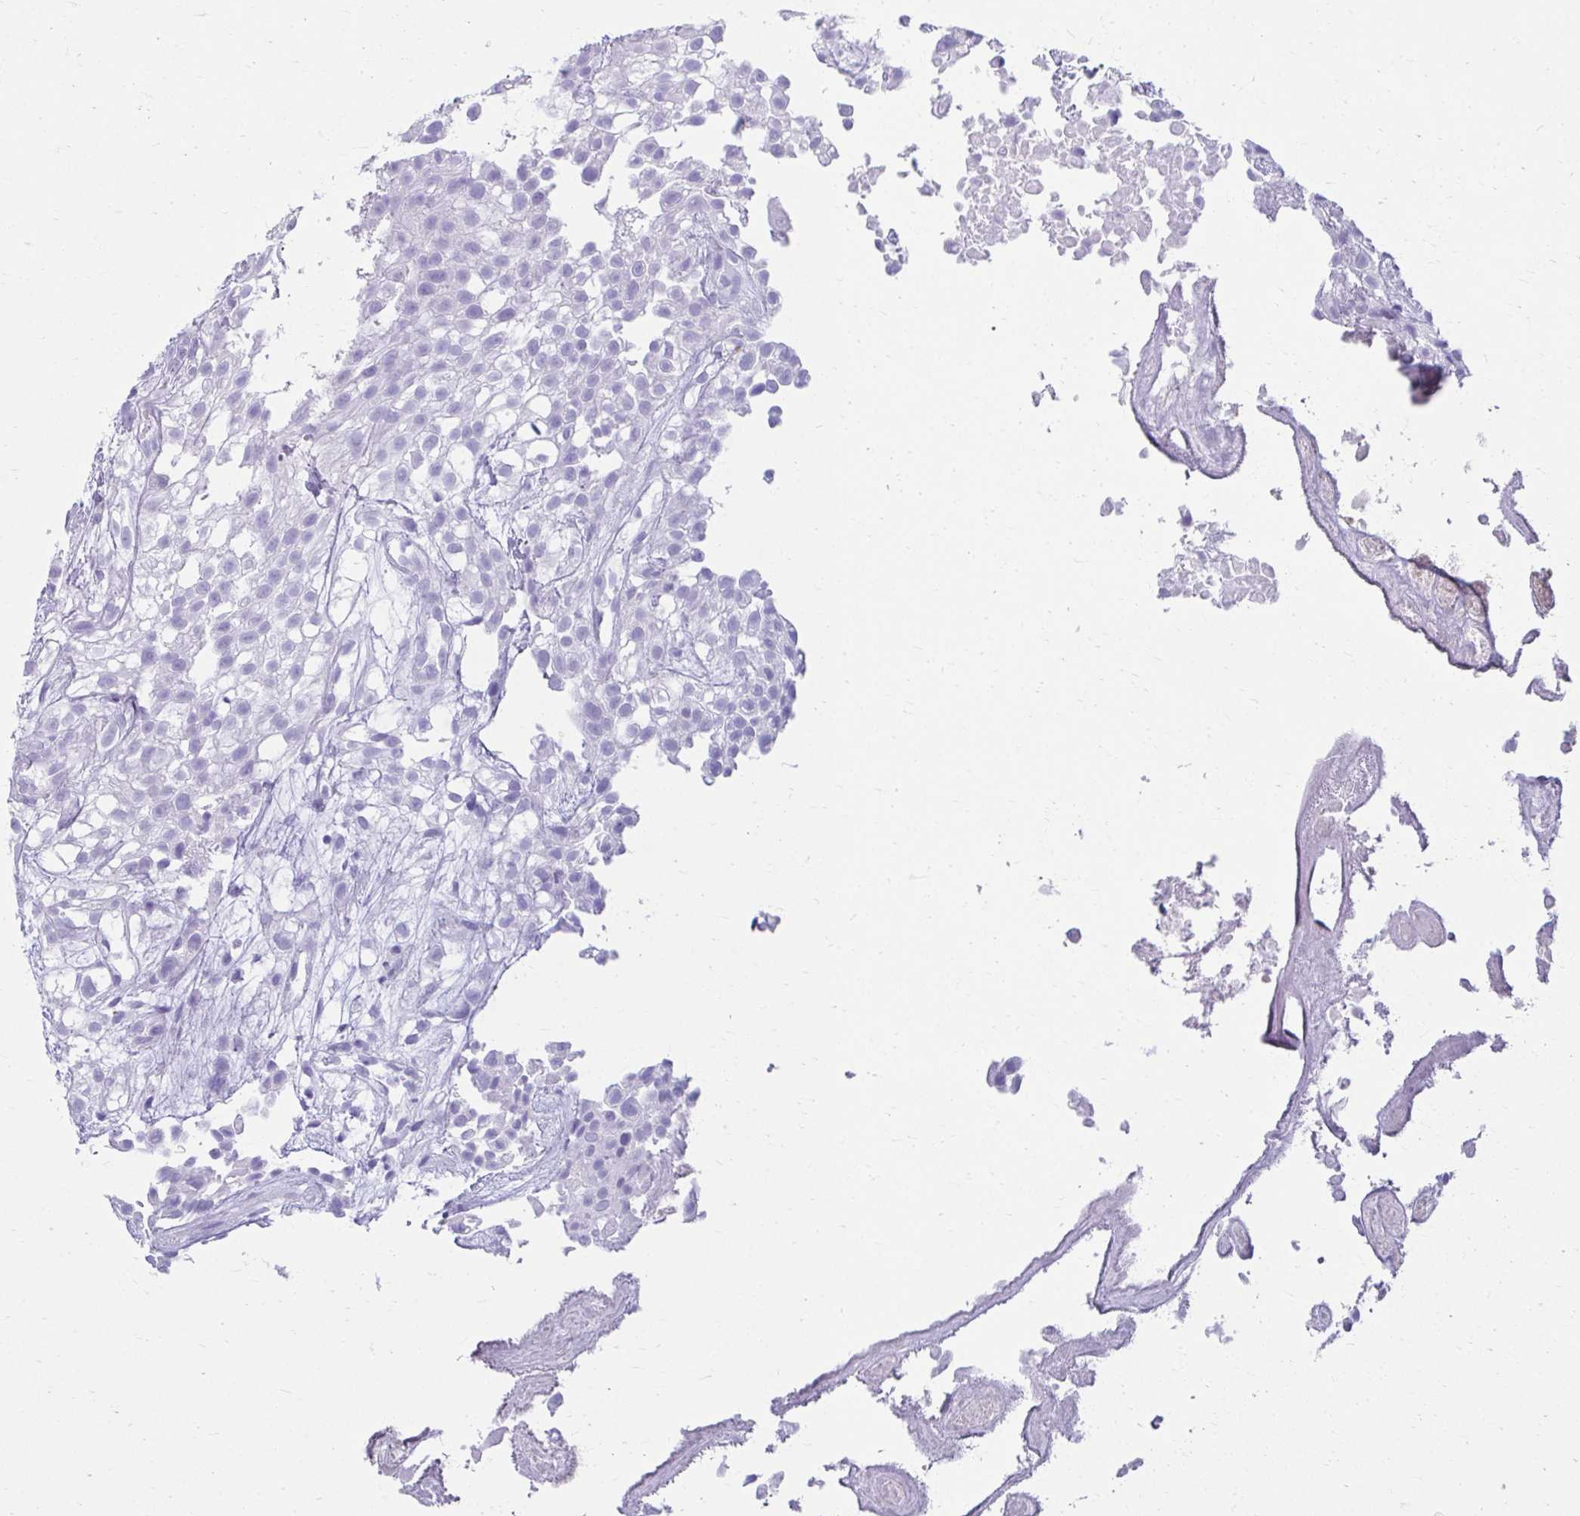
{"staining": {"intensity": "negative", "quantity": "none", "location": "none"}, "tissue": "urothelial cancer", "cell_type": "Tumor cells", "image_type": "cancer", "snomed": [{"axis": "morphology", "description": "Urothelial carcinoma, High grade"}, {"axis": "topography", "description": "Urinary bladder"}], "caption": "Tumor cells show no significant staining in urothelial cancer. The staining is performed using DAB (3,3'-diaminobenzidine) brown chromogen with nuclei counter-stained in using hematoxylin.", "gene": "ATP4B", "patient": {"sex": "male", "age": 56}}